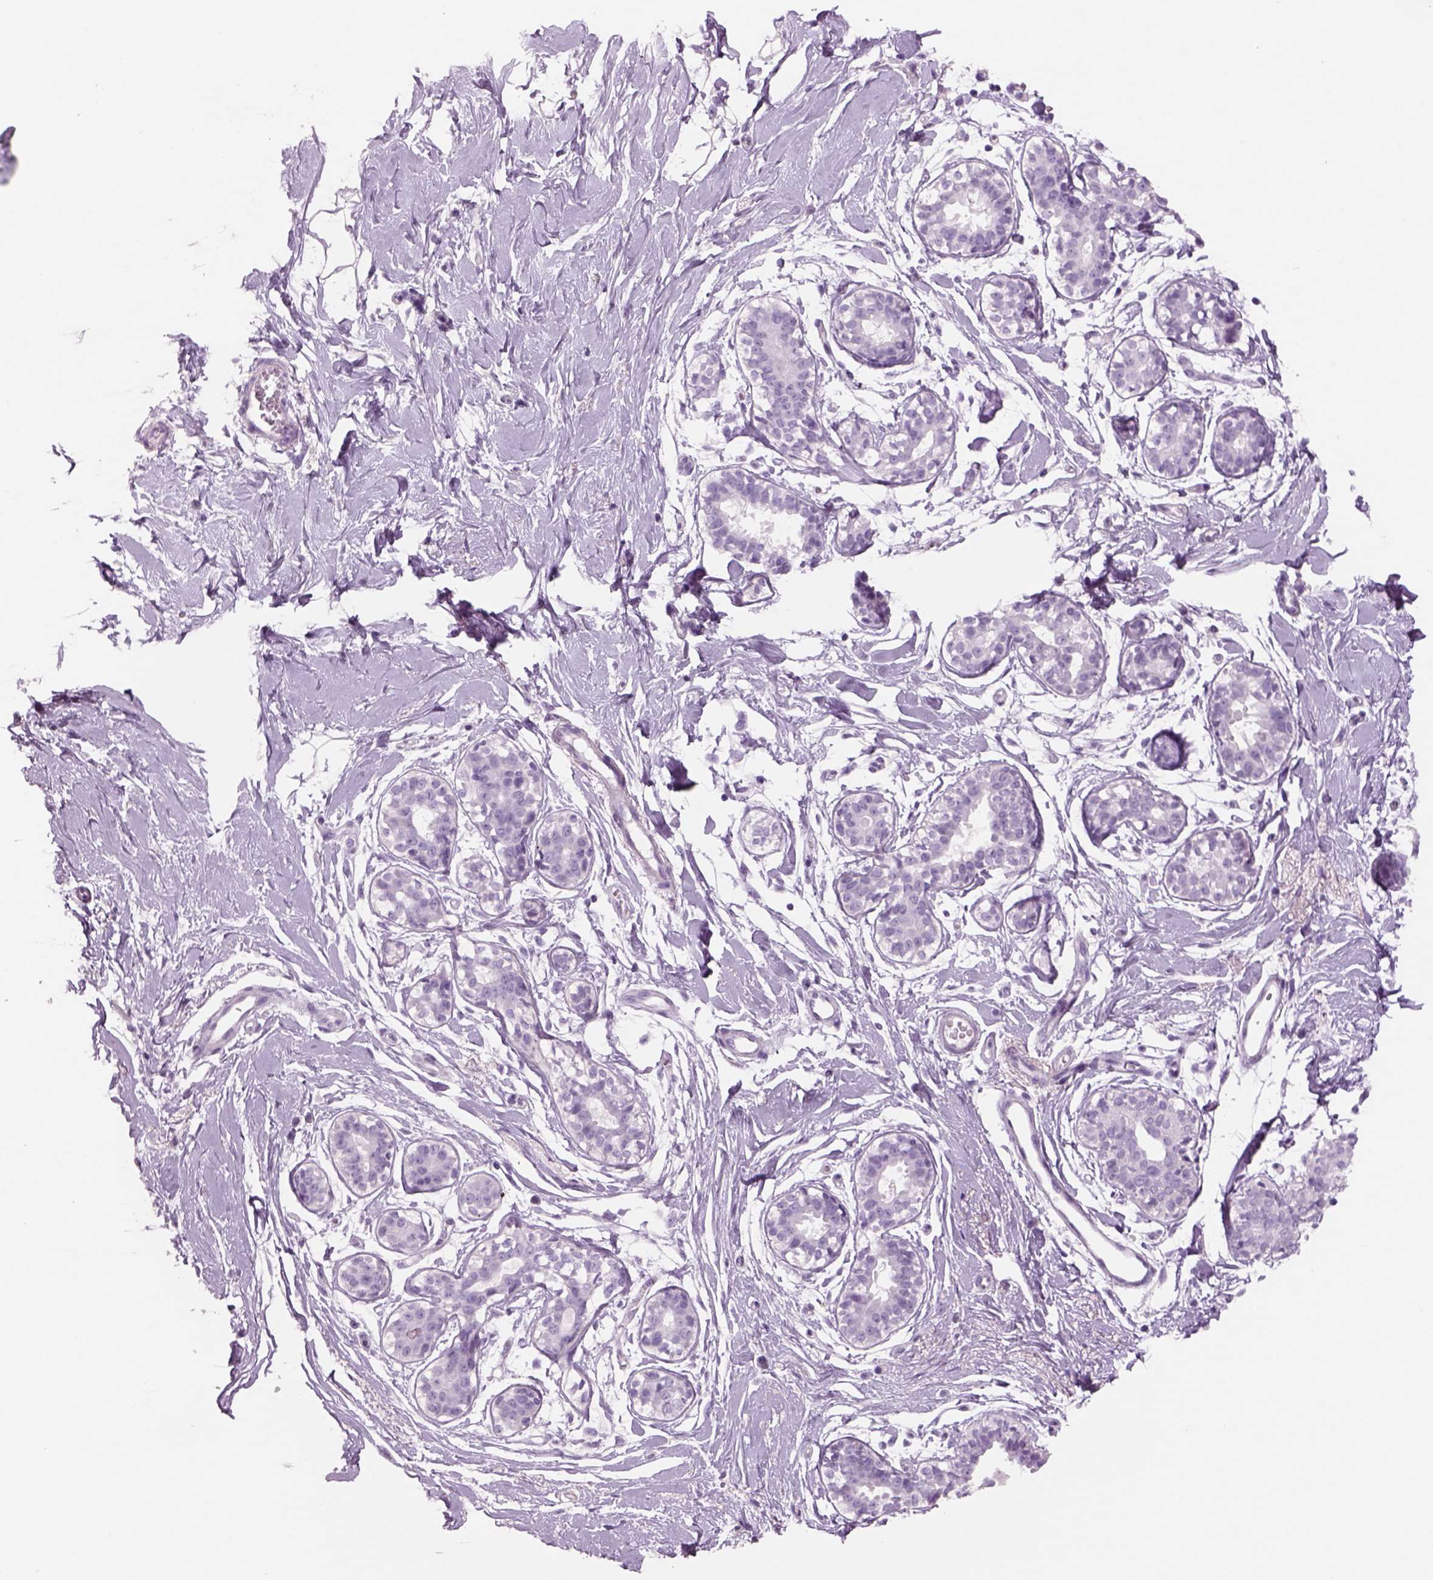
{"staining": {"intensity": "negative", "quantity": "none", "location": "none"}, "tissue": "breast", "cell_type": "Adipocytes", "image_type": "normal", "snomed": [{"axis": "morphology", "description": "Normal tissue, NOS"}, {"axis": "topography", "description": "Breast"}], "caption": "DAB immunohistochemical staining of normal human breast exhibits no significant expression in adipocytes. Brightfield microscopy of IHC stained with DAB (3,3'-diaminobenzidine) (brown) and hematoxylin (blue), captured at high magnification.", "gene": "RHO", "patient": {"sex": "female", "age": 49}}